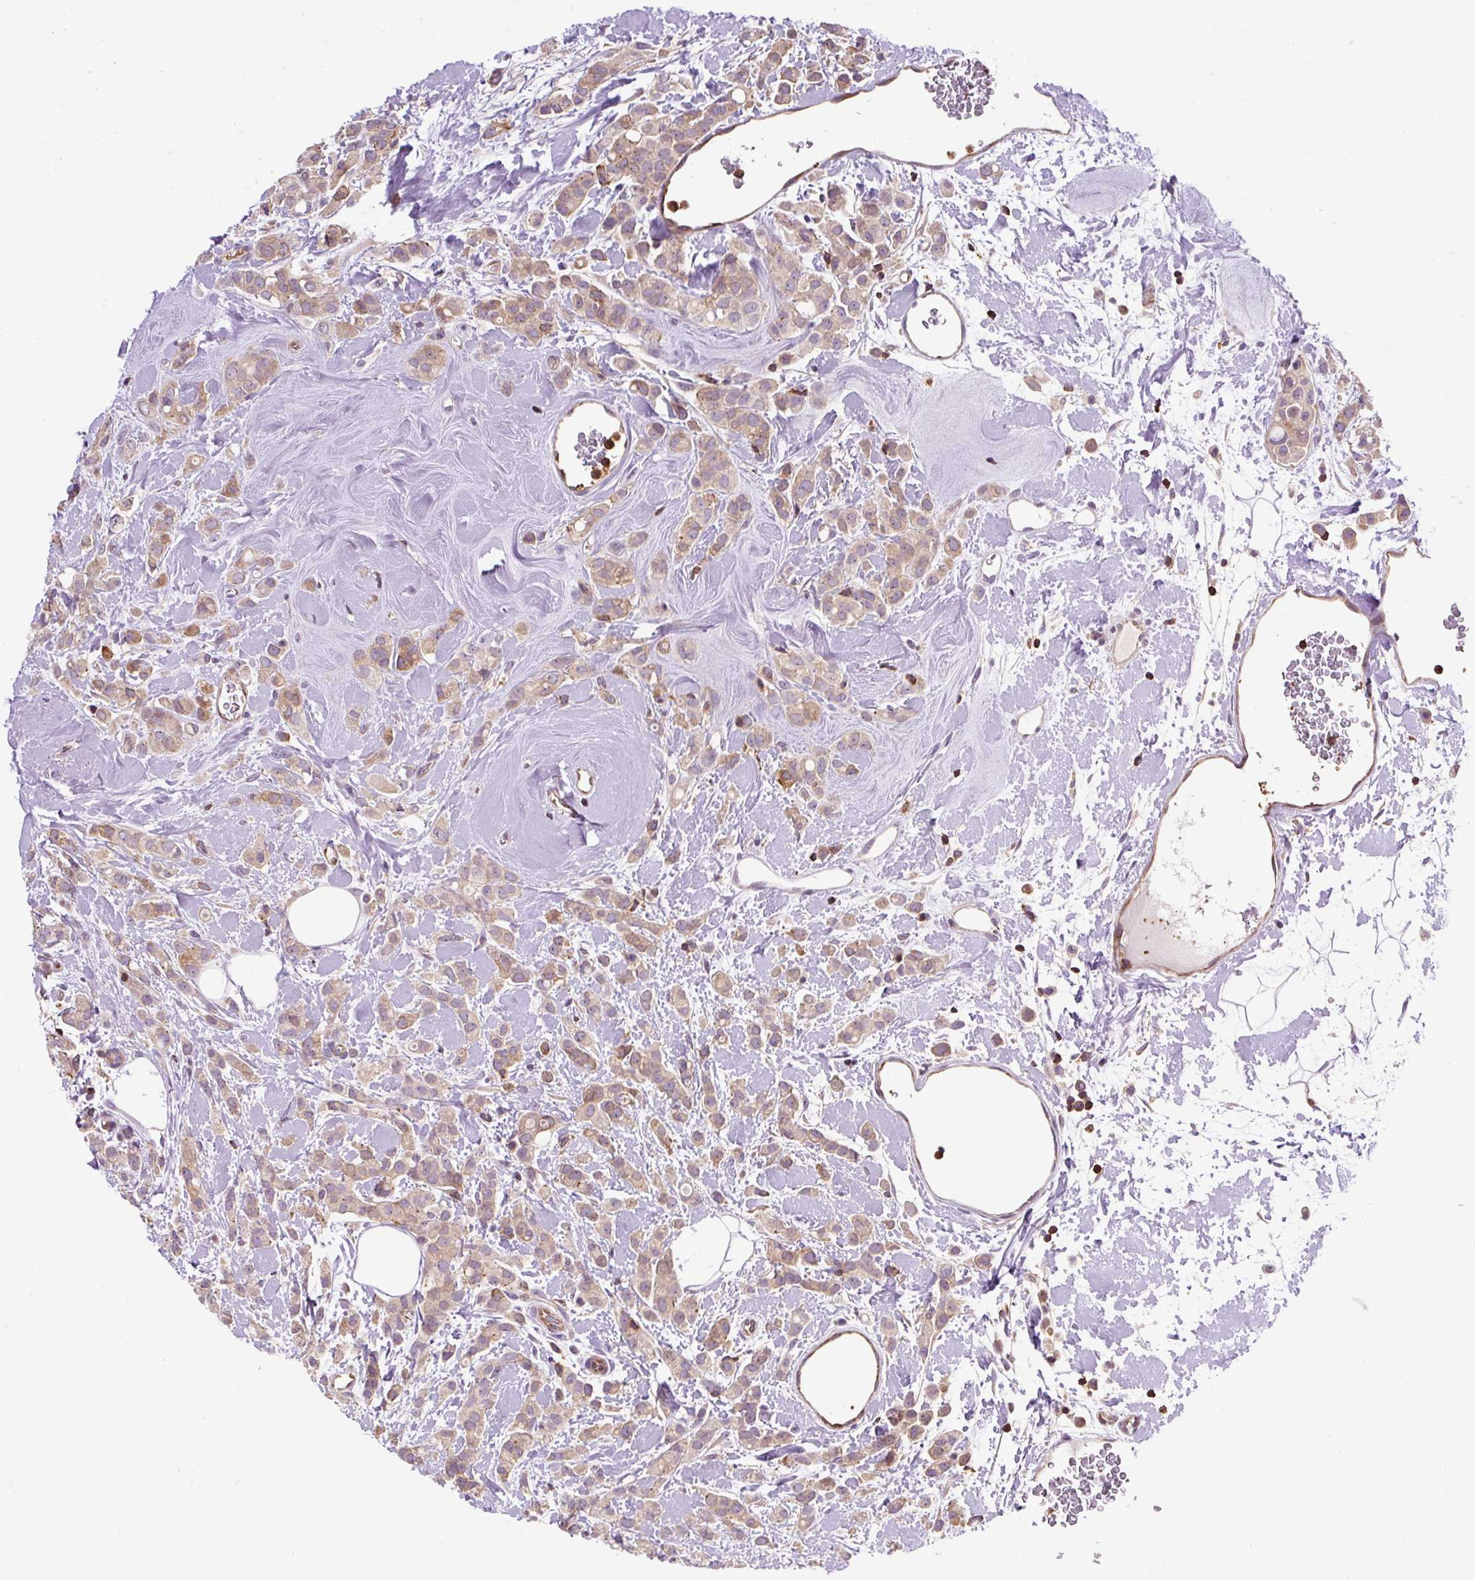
{"staining": {"intensity": "weak", "quantity": ">75%", "location": "cytoplasmic/membranous"}, "tissue": "breast cancer", "cell_type": "Tumor cells", "image_type": "cancer", "snomed": [{"axis": "morphology", "description": "Lobular carcinoma"}, {"axis": "topography", "description": "Breast"}], "caption": "This histopathology image exhibits immunohistochemistry (IHC) staining of breast cancer (lobular carcinoma), with low weak cytoplasmic/membranous expression in approximately >75% of tumor cells.", "gene": "CISD3", "patient": {"sex": "female", "age": 68}}